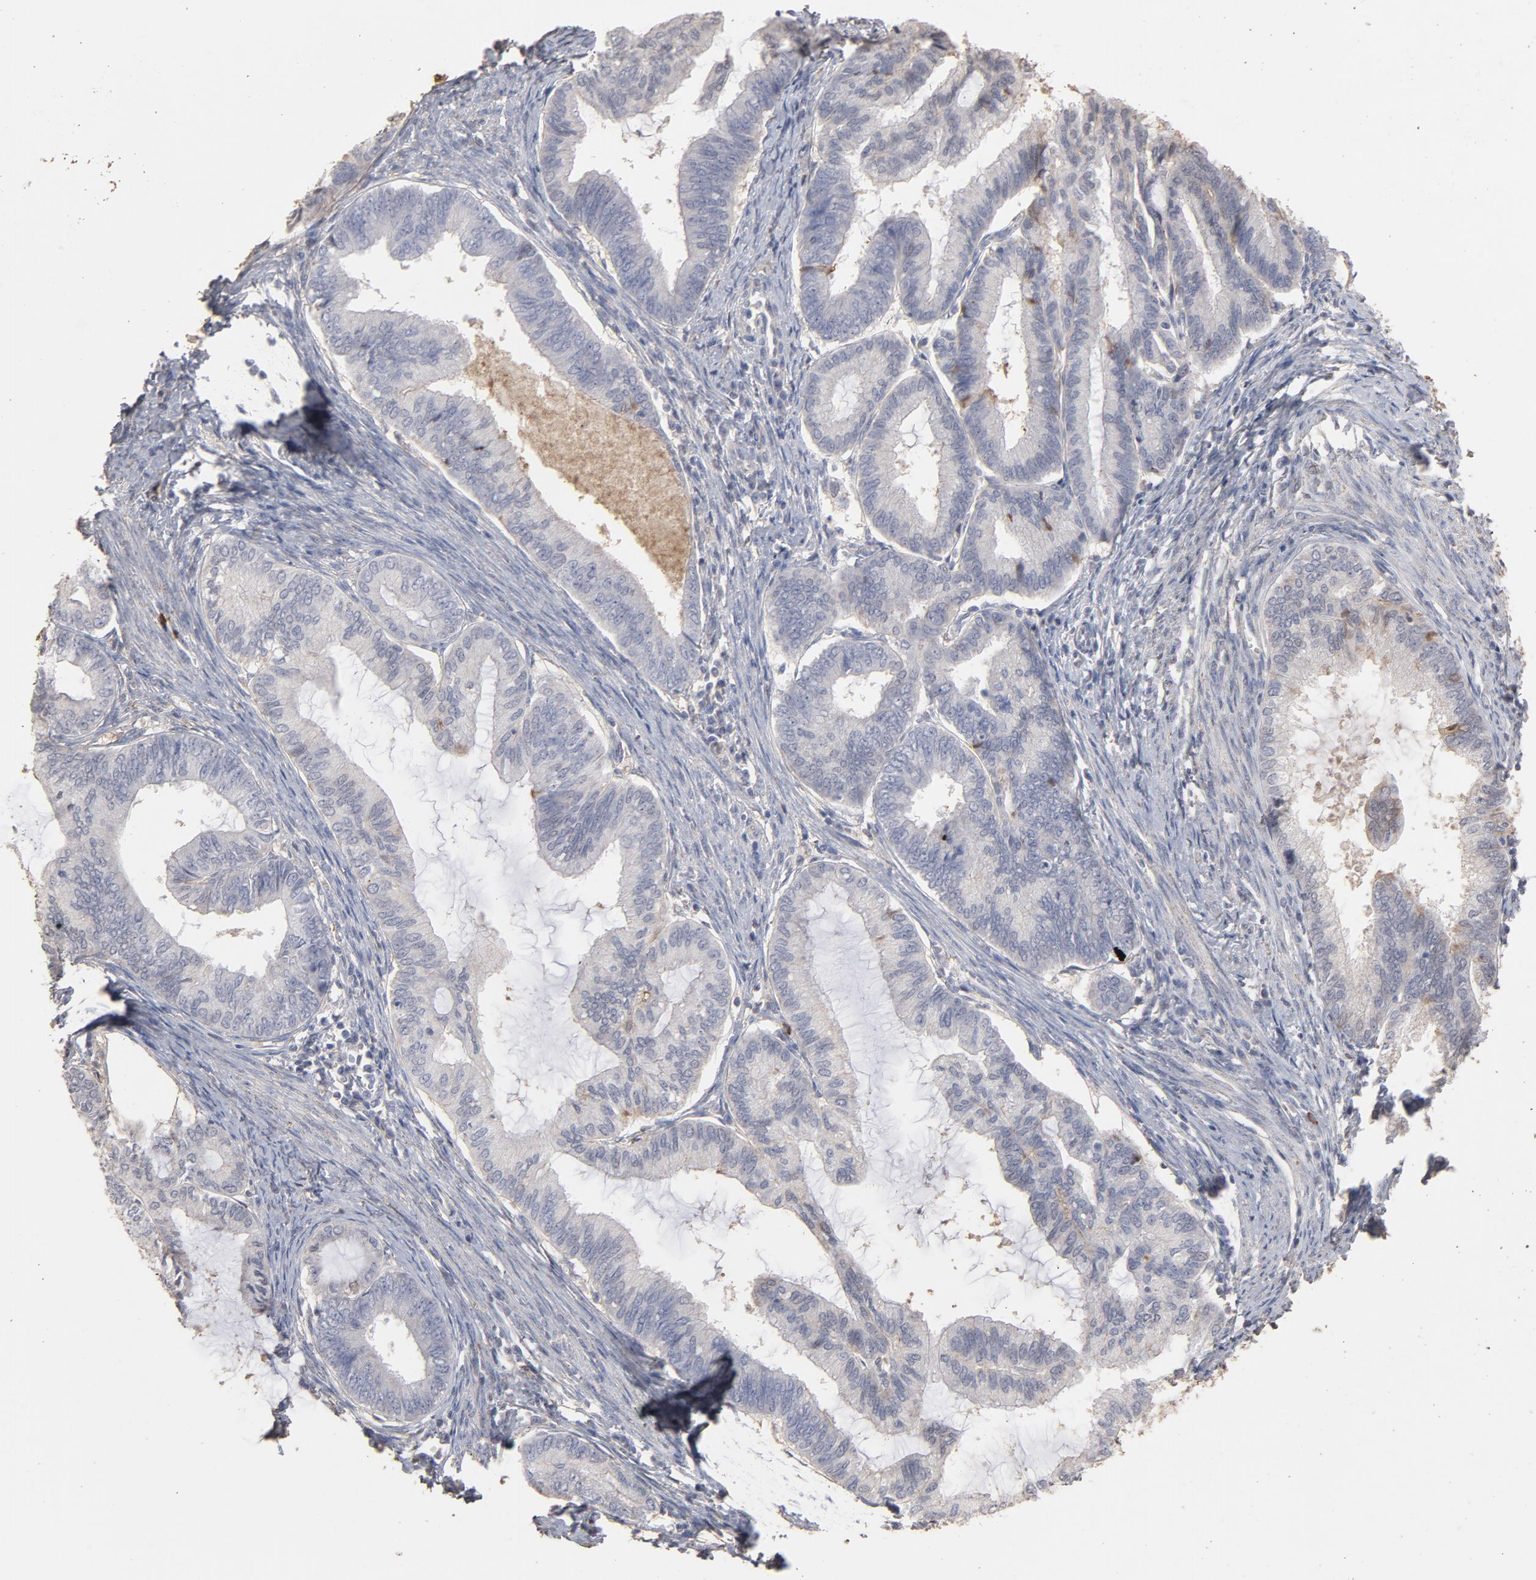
{"staining": {"intensity": "weak", "quantity": "<25%", "location": "cytoplasmic/membranous"}, "tissue": "endometrial cancer", "cell_type": "Tumor cells", "image_type": "cancer", "snomed": [{"axis": "morphology", "description": "Adenocarcinoma, NOS"}, {"axis": "topography", "description": "Endometrium"}], "caption": "DAB immunohistochemical staining of human adenocarcinoma (endometrial) demonstrates no significant staining in tumor cells.", "gene": "PNMA1", "patient": {"sex": "female", "age": 86}}